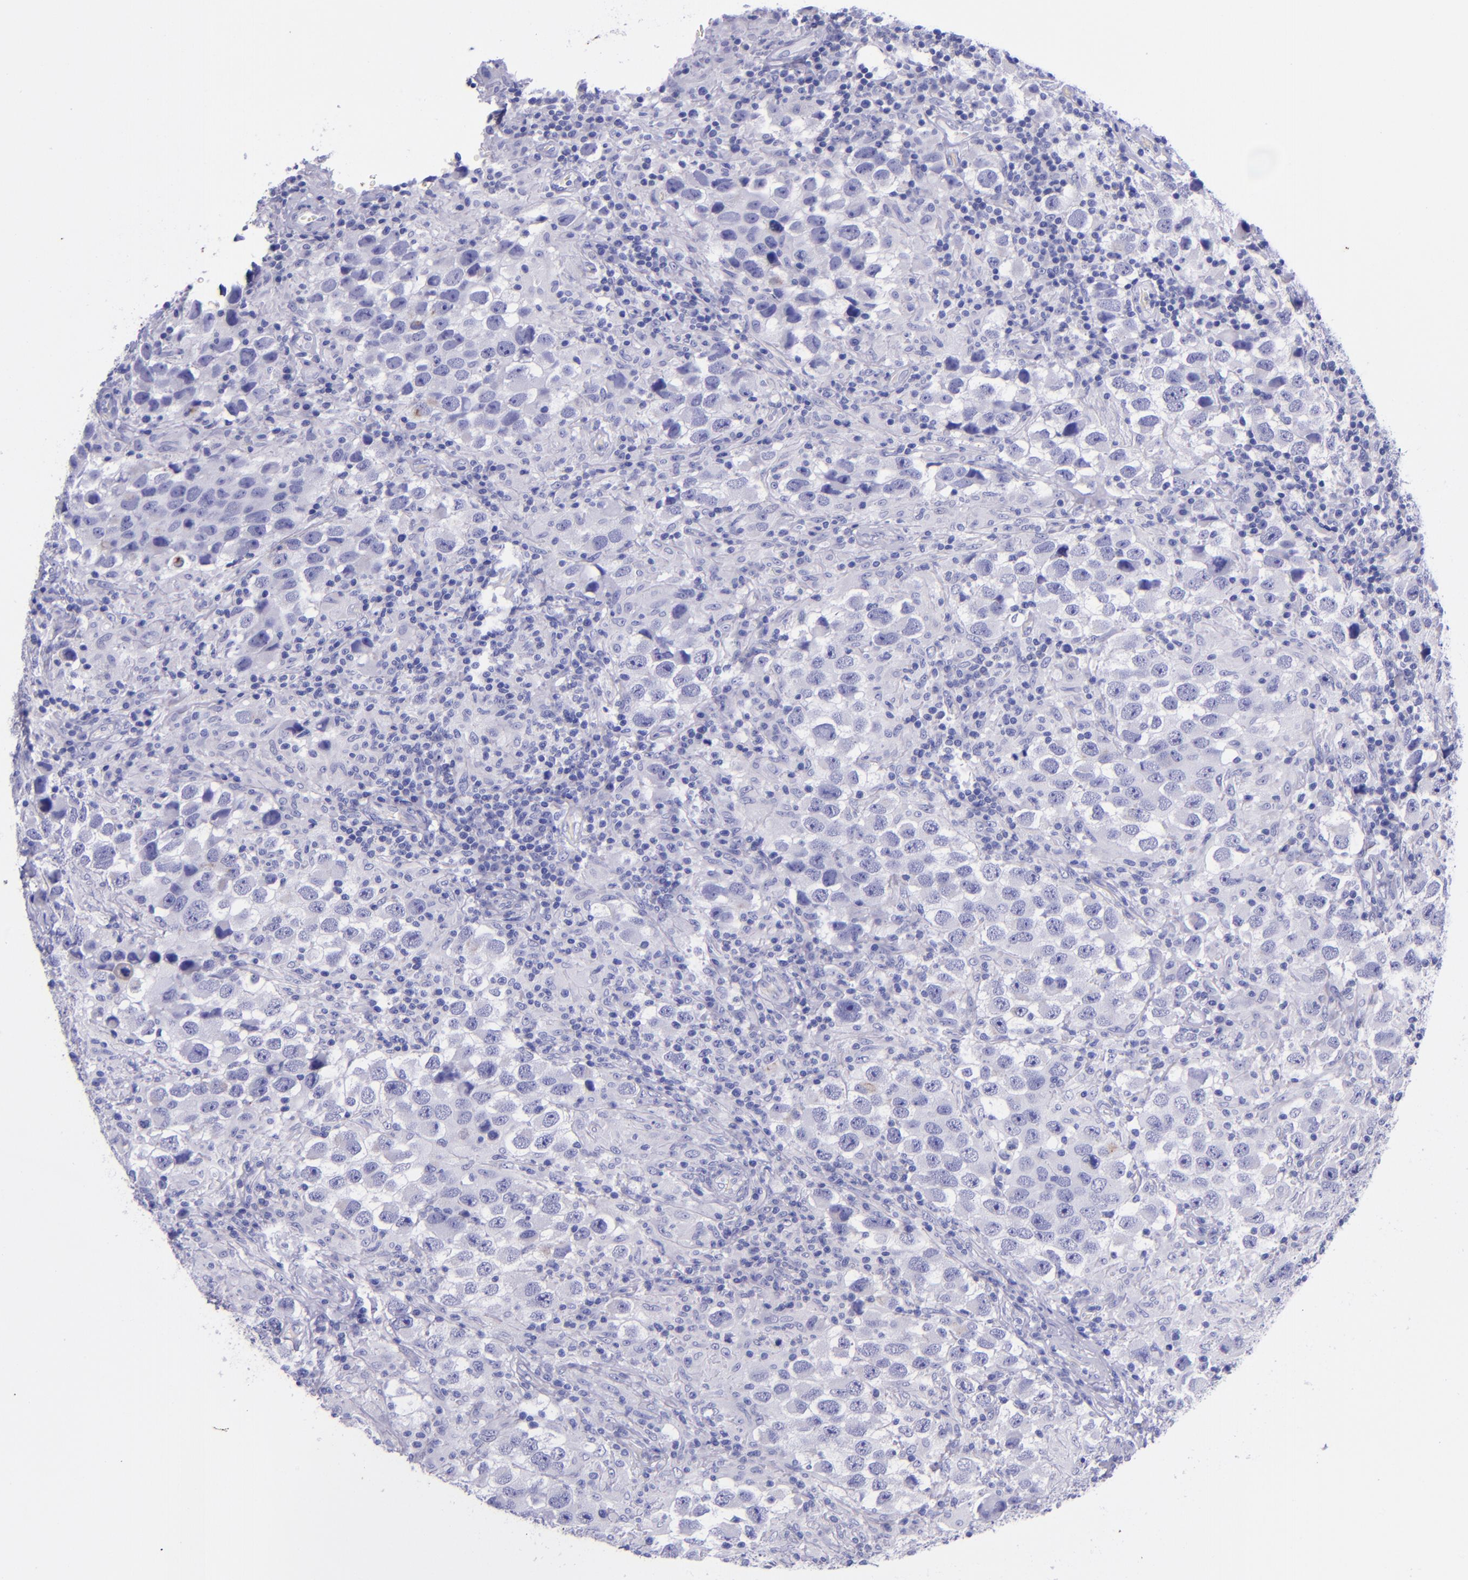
{"staining": {"intensity": "negative", "quantity": "none", "location": "none"}, "tissue": "testis cancer", "cell_type": "Tumor cells", "image_type": "cancer", "snomed": [{"axis": "morphology", "description": "Carcinoma, Embryonal, NOS"}, {"axis": "topography", "description": "Testis"}], "caption": "Tumor cells are negative for brown protein staining in testis cancer. The staining was performed using DAB (3,3'-diaminobenzidine) to visualize the protein expression in brown, while the nuclei were stained in blue with hematoxylin (Magnification: 20x).", "gene": "KRT4", "patient": {"sex": "male", "age": 21}}